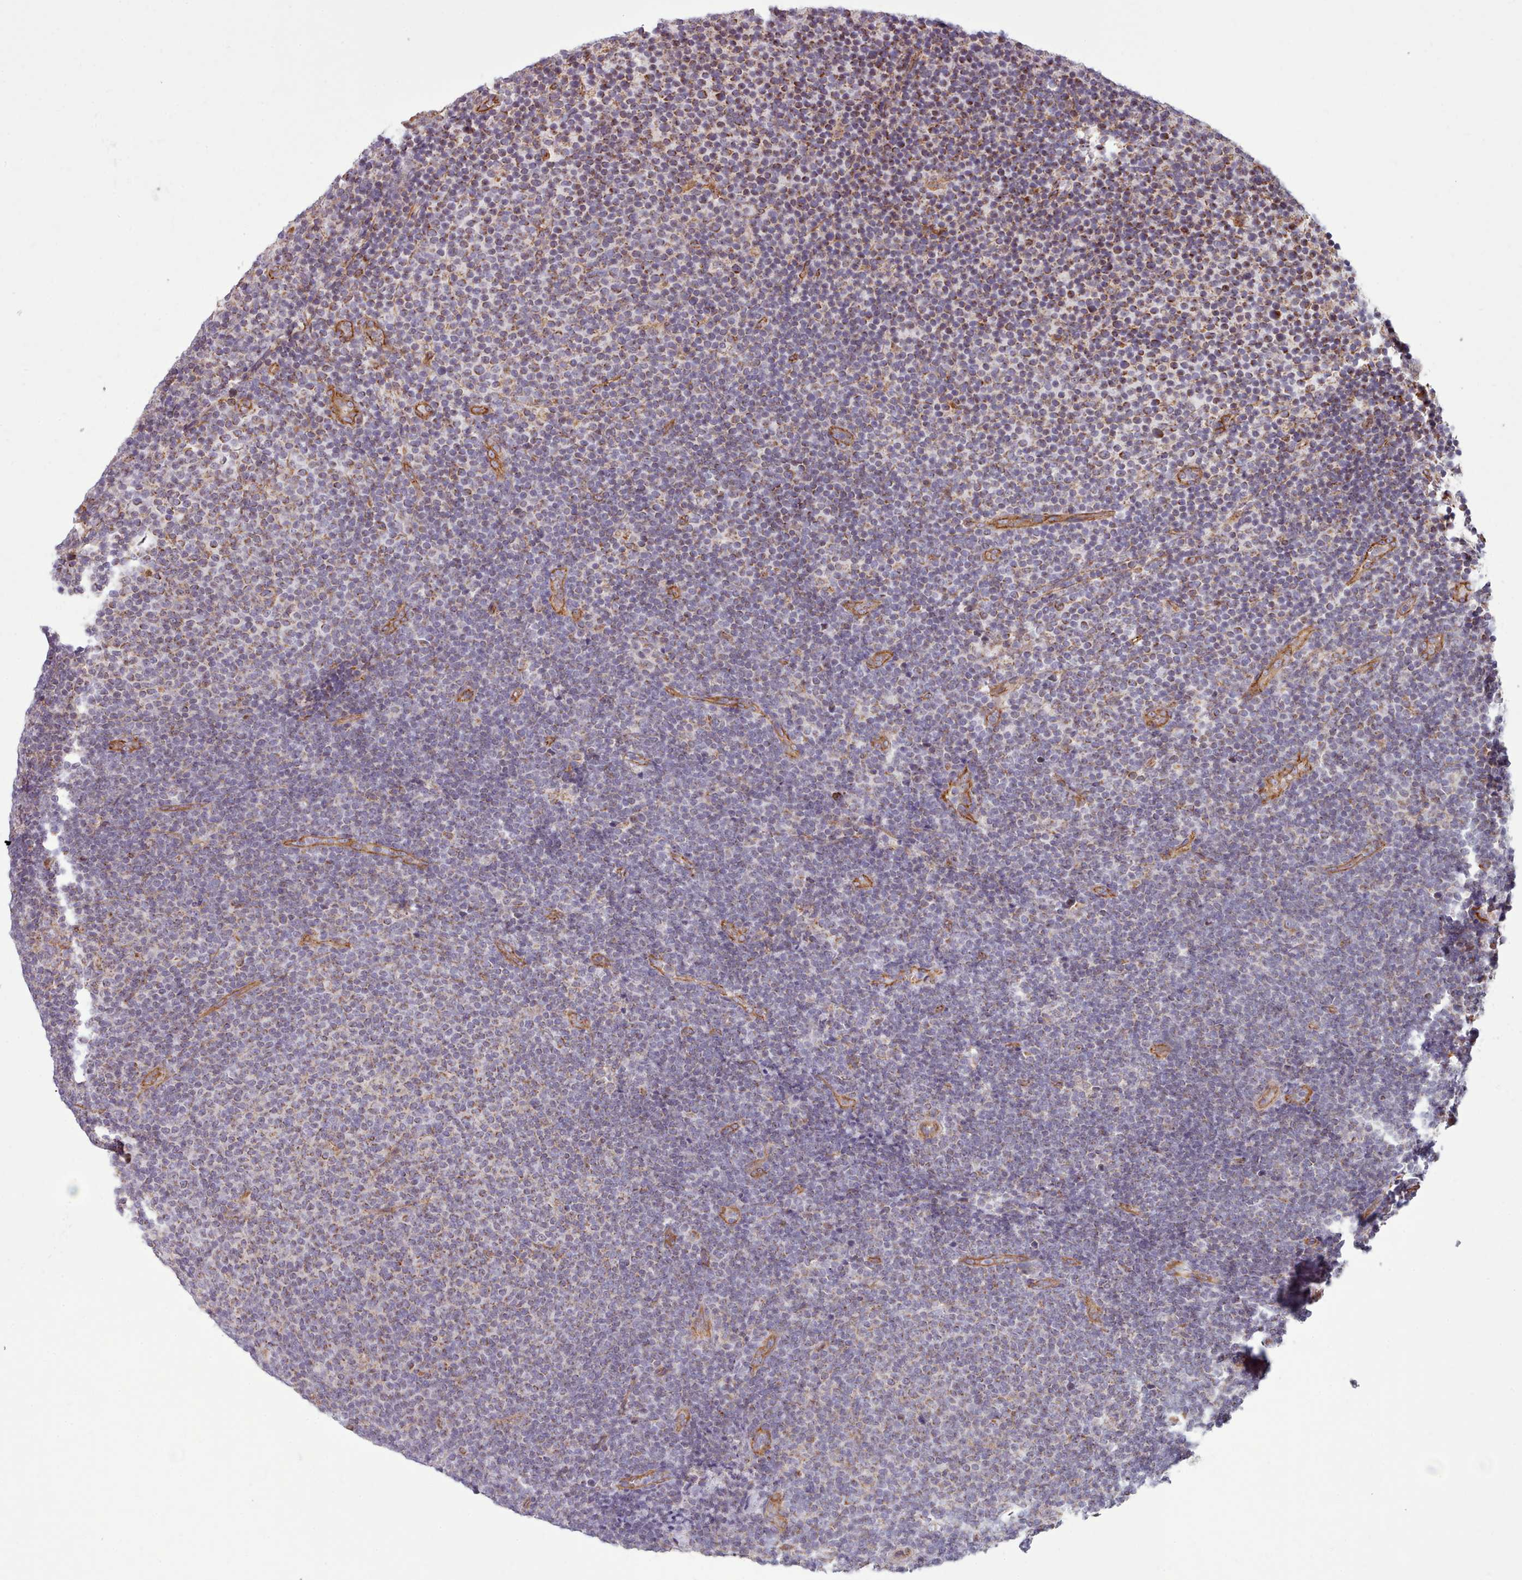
{"staining": {"intensity": "weak", "quantity": "25%-75%", "location": "cytoplasmic/membranous"}, "tissue": "lymphoma", "cell_type": "Tumor cells", "image_type": "cancer", "snomed": [{"axis": "morphology", "description": "Malignant lymphoma, non-Hodgkin's type, Low grade"}, {"axis": "topography", "description": "Lymph node"}], "caption": "A brown stain shows weak cytoplasmic/membranous staining of a protein in lymphoma tumor cells.", "gene": "MRPL46", "patient": {"sex": "male", "age": 66}}